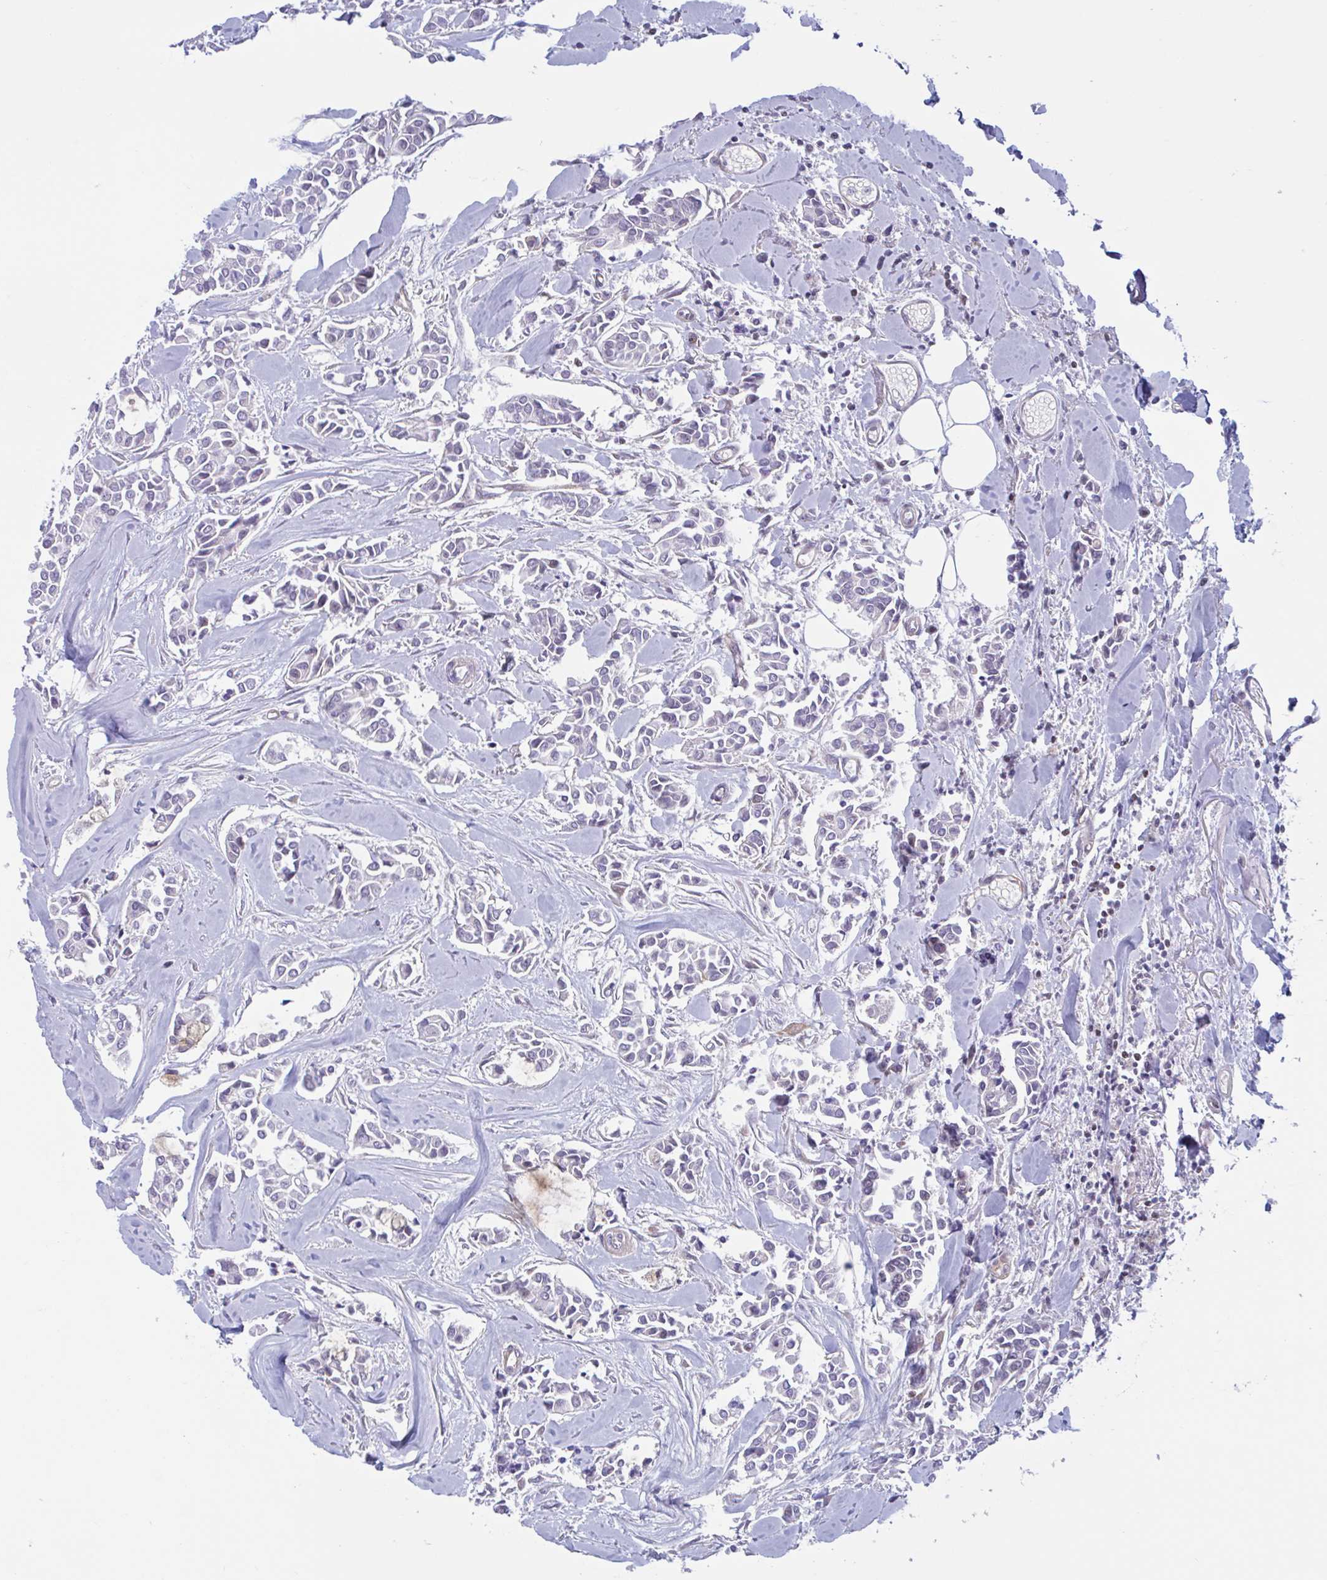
{"staining": {"intensity": "negative", "quantity": "none", "location": "none"}, "tissue": "breast cancer", "cell_type": "Tumor cells", "image_type": "cancer", "snomed": [{"axis": "morphology", "description": "Duct carcinoma"}, {"axis": "topography", "description": "Breast"}], "caption": "This is an immunohistochemistry micrograph of breast cancer (infiltrating ductal carcinoma). There is no expression in tumor cells.", "gene": "SNX11", "patient": {"sex": "female", "age": 84}}